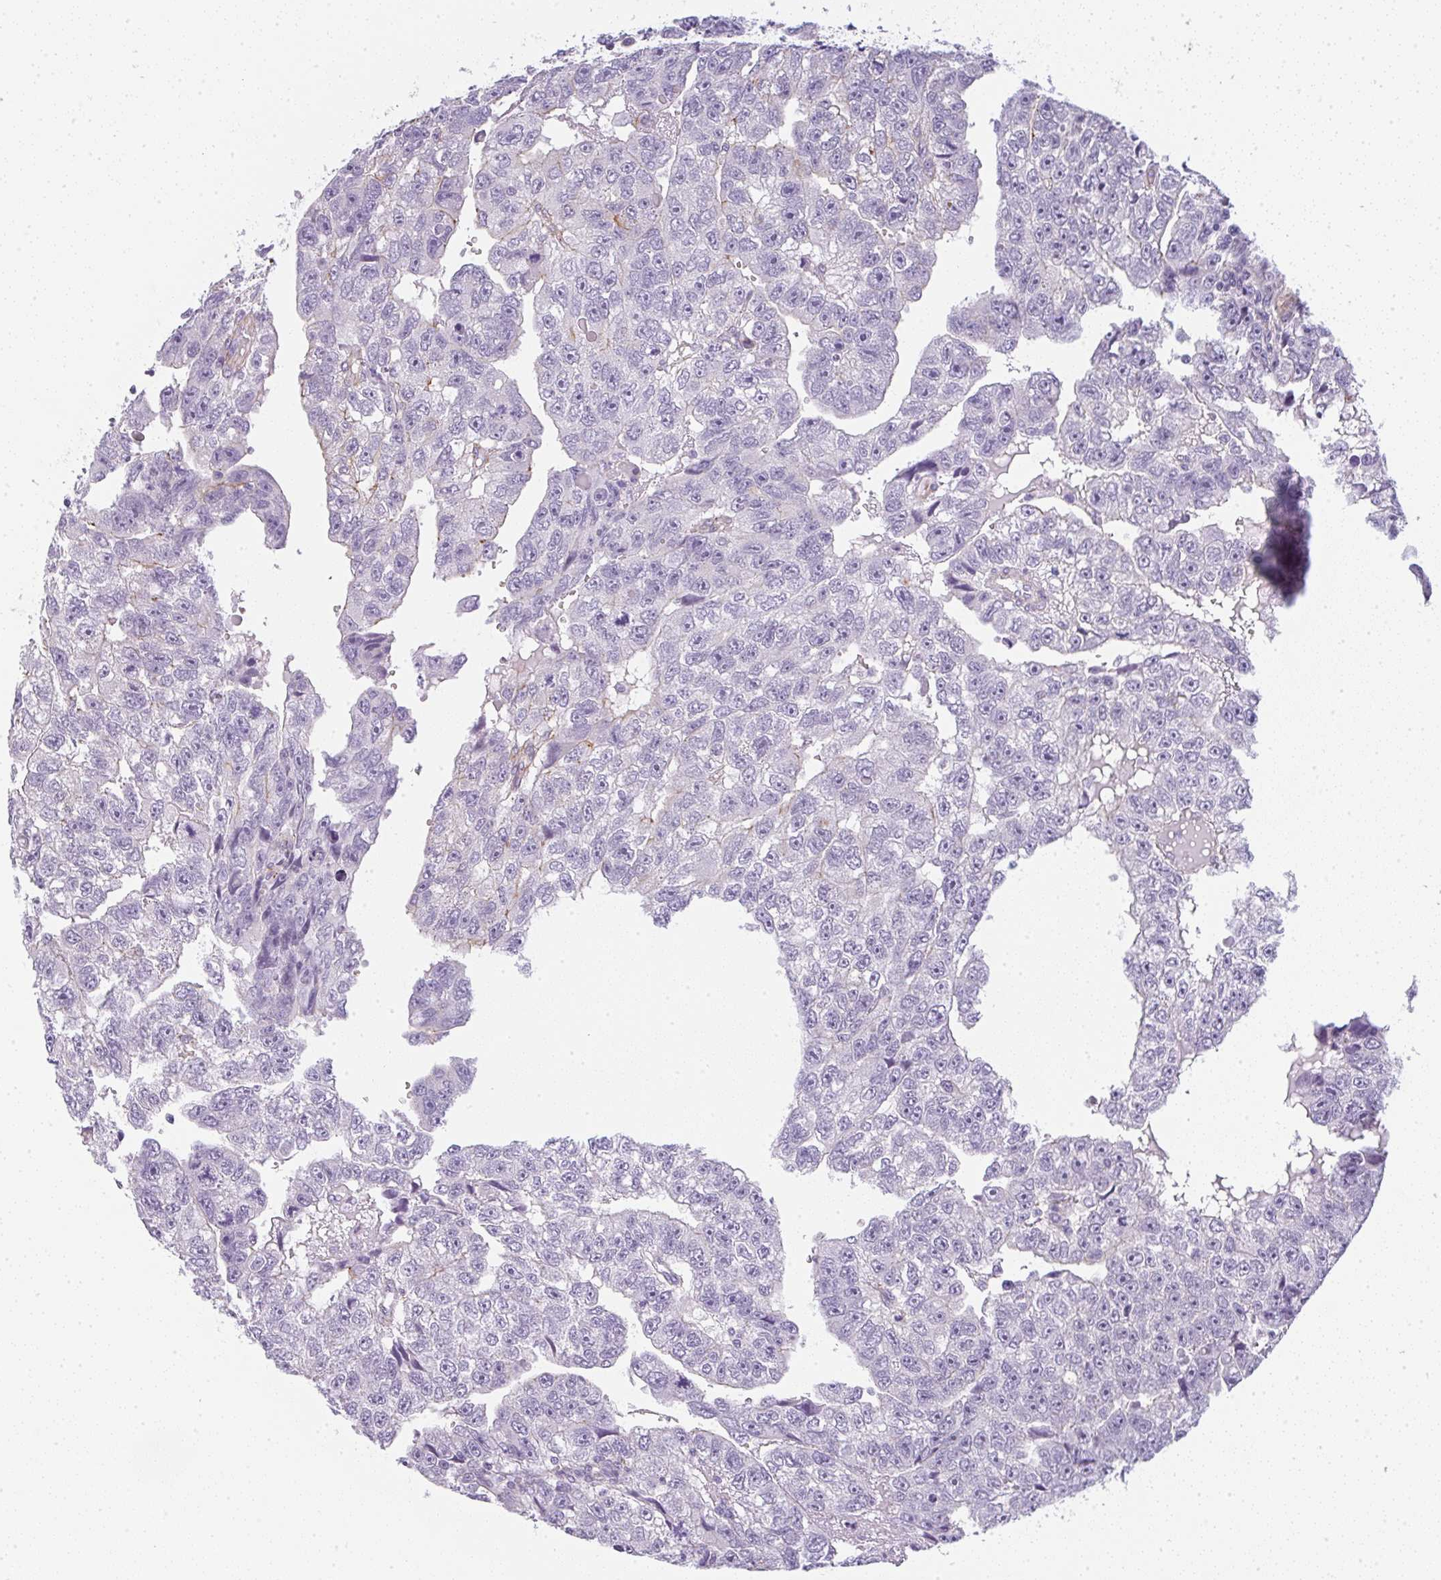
{"staining": {"intensity": "negative", "quantity": "none", "location": "none"}, "tissue": "testis cancer", "cell_type": "Tumor cells", "image_type": "cancer", "snomed": [{"axis": "morphology", "description": "Carcinoma, Embryonal, NOS"}, {"axis": "topography", "description": "Testis"}], "caption": "DAB (3,3'-diaminobenzidine) immunohistochemical staining of human embryonal carcinoma (testis) shows no significant positivity in tumor cells. (Stains: DAB immunohistochemistry (IHC) with hematoxylin counter stain, Microscopy: brightfield microscopy at high magnification).", "gene": "LPAR4", "patient": {"sex": "male", "age": 20}}